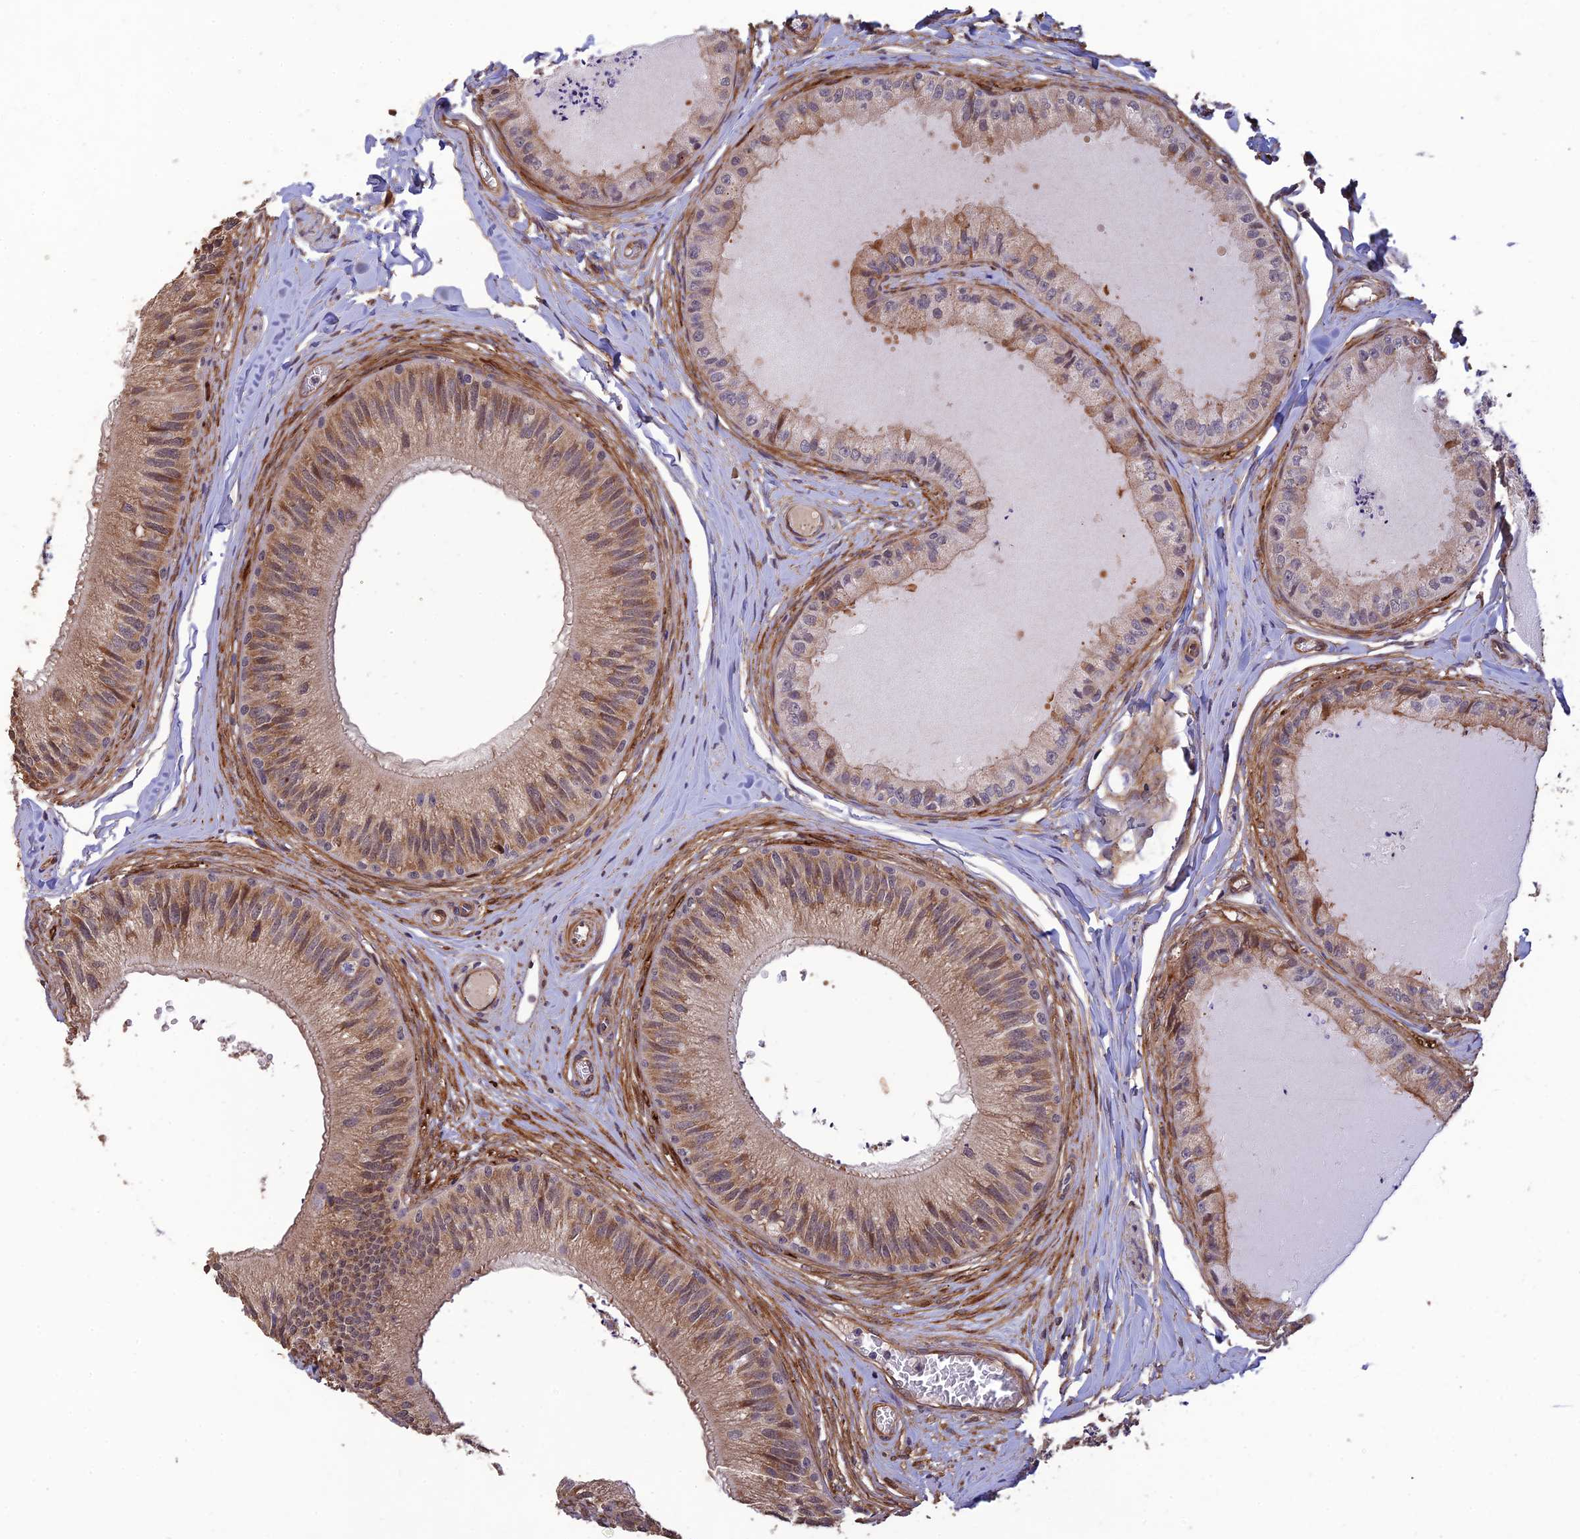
{"staining": {"intensity": "moderate", "quantity": "25%-75%", "location": "cytoplasmic/membranous"}, "tissue": "epididymis", "cell_type": "Glandular cells", "image_type": "normal", "snomed": [{"axis": "morphology", "description": "Normal tissue, NOS"}, {"axis": "topography", "description": "Epididymis"}], "caption": "A histopathology image showing moderate cytoplasmic/membranous positivity in approximately 25%-75% of glandular cells in benign epididymis, as visualized by brown immunohistochemical staining.", "gene": "PAGR1", "patient": {"sex": "male", "age": 31}}